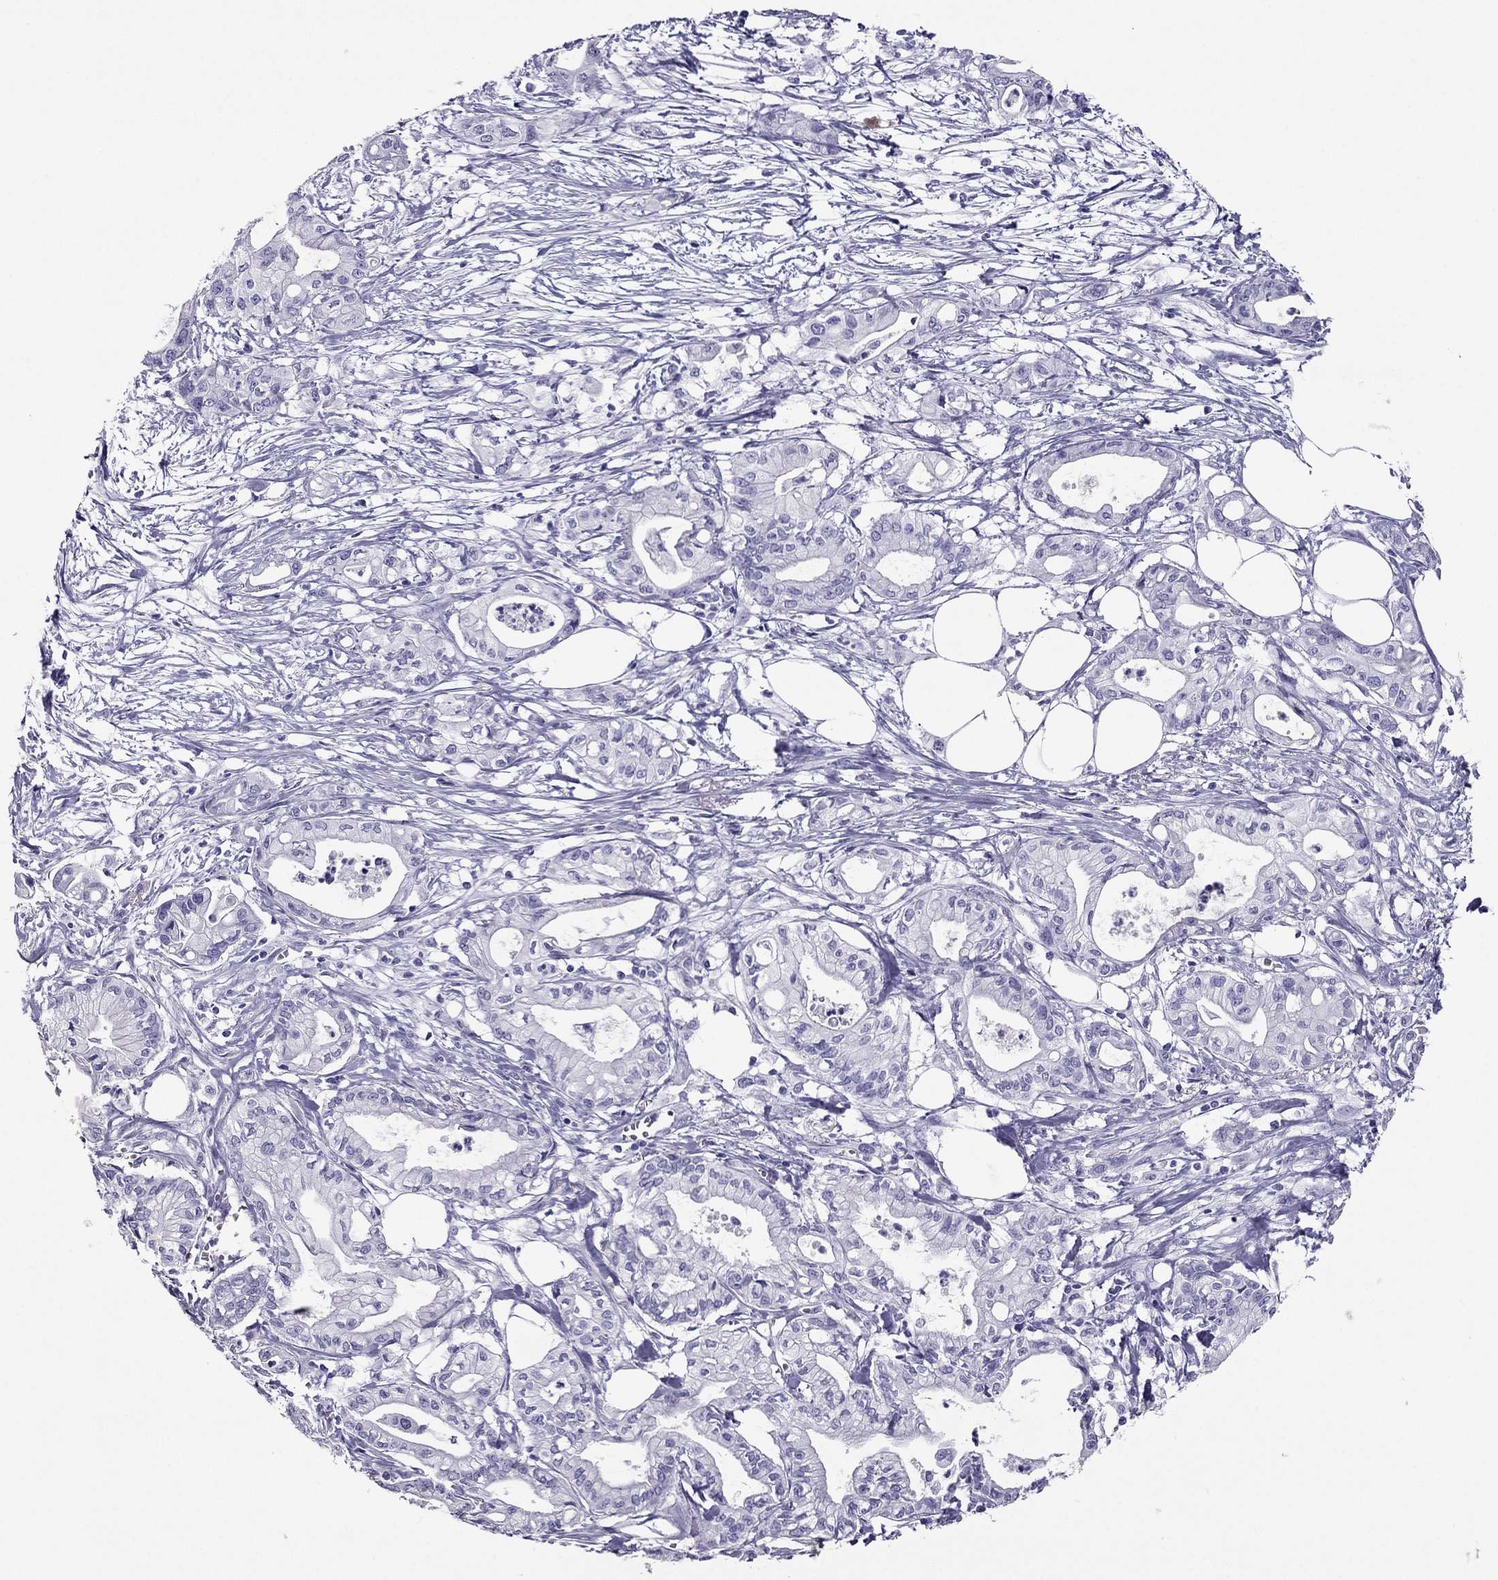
{"staining": {"intensity": "negative", "quantity": "none", "location": "none"}, "tissue": "pancreatic cancer", "cell_type": "Tumor cells", "image_type": "cancer", "snomed": [{"axis": "morphology", "description": "Adenocarcinoma, NOS"}, {"axis": "topography", "description": "Pancreas"}], "caption": "Protein analysis of pancreatic adenocarcinoma demonstrates no significant expression in tumor cells. Brightfield microscopy of IHC stained with DAB (3,3'-diaminobenzidine) (brown) and hematoxylin (blue), captured at high magnification.", "gene": "PDE6A", "patient": {"sex": "male", "age": 71}}